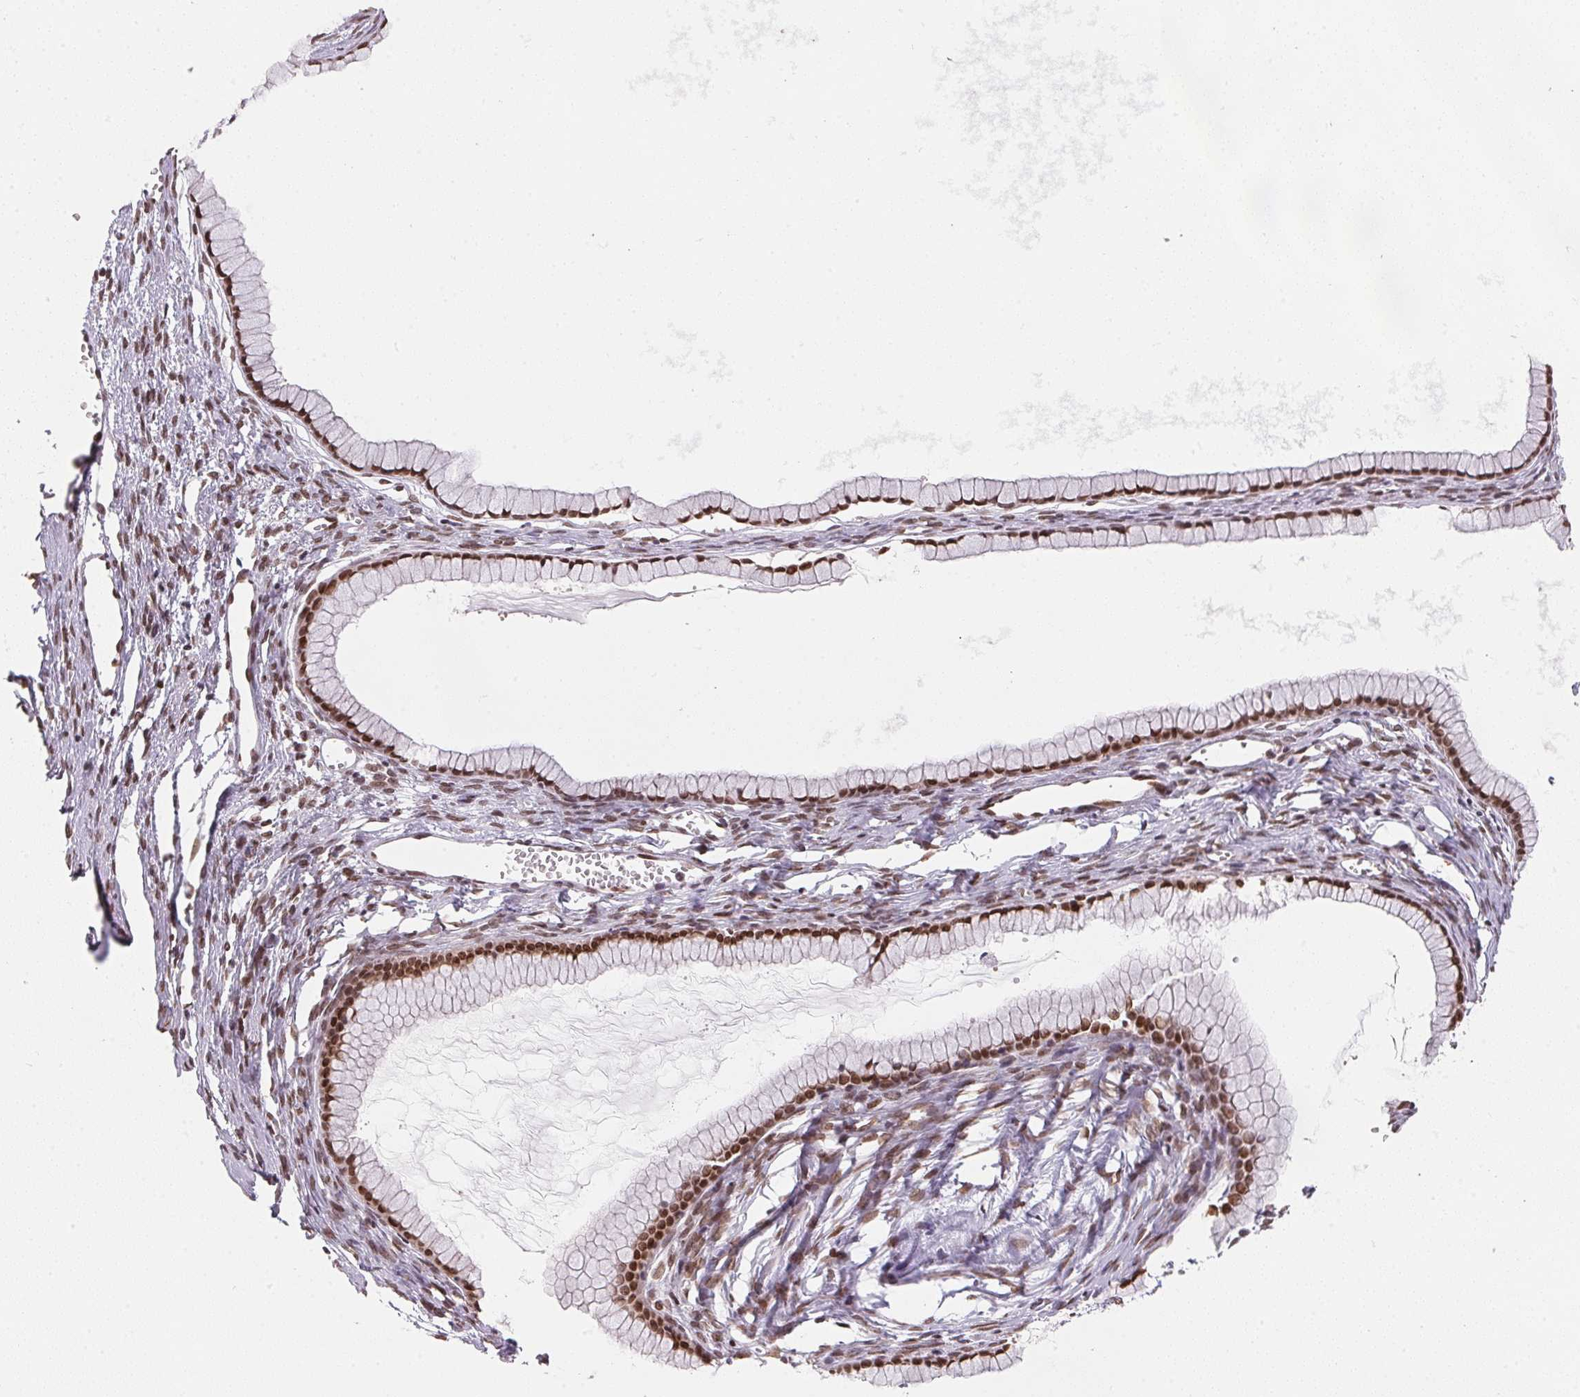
{"staining": {"intensity": "moderate", "quantity": ">75%", "location": "nuclear"}, "tissue": "ovarian cancer", "cell_type": "Tumor cells", "image_type": "cancer", "snomed": [{"axis": "morphology", "description": "Cystadenocarcinoma, mucinous, NOS"}, {"axis": "topography", "description": "Ovary"}], "caption": "IHC histopathology image of ovarian cancer stained for a protein (brown), which reveals medium levels of moderate nuclear expression in approximately >75% of tumor cells.", "gene": "SAP30BP", "patient": {"sex": "female", "age": 41}}